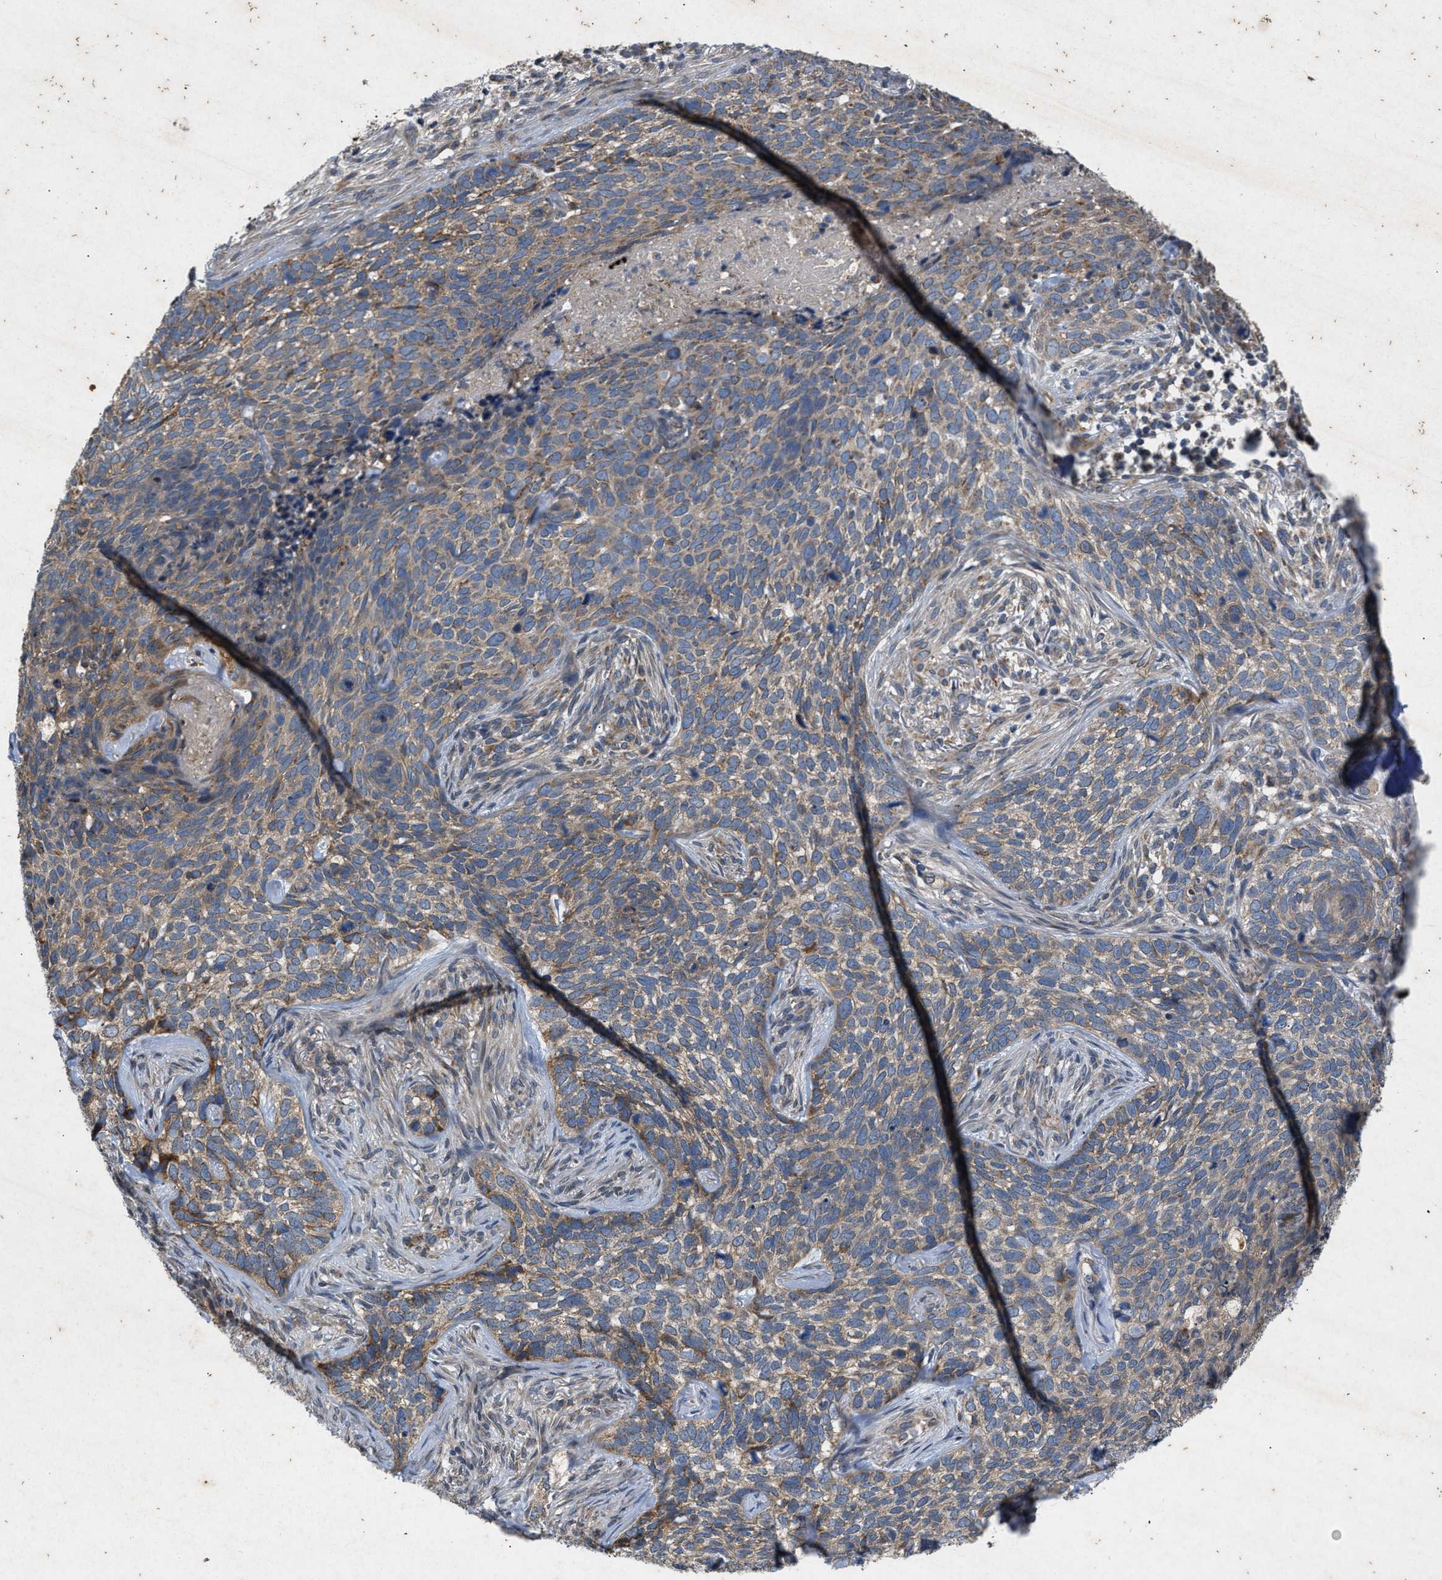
{"staining": {"intensity": "moderate", "quantity": ">75%", "location": "cytoplasmic/membranous"}, "tissue": "skin cancer", "cell_type": "Tumor cells", "image_type": "cancer", "snomed": [{"axis": "morphology", "description": "Basal cell carcinoma"}, {"axis": "topography", "description": "Skin"}], "caption": "DAB (3,3'-diaminobenzidine) immunohistochemical staining of human skin basal cell carcinoma displays moderate cytoplasmic/membranous protein staining in about >75% of tumor cells.", "gene": "PRKG2", "patient": {"sex": "female", "age": 64}}